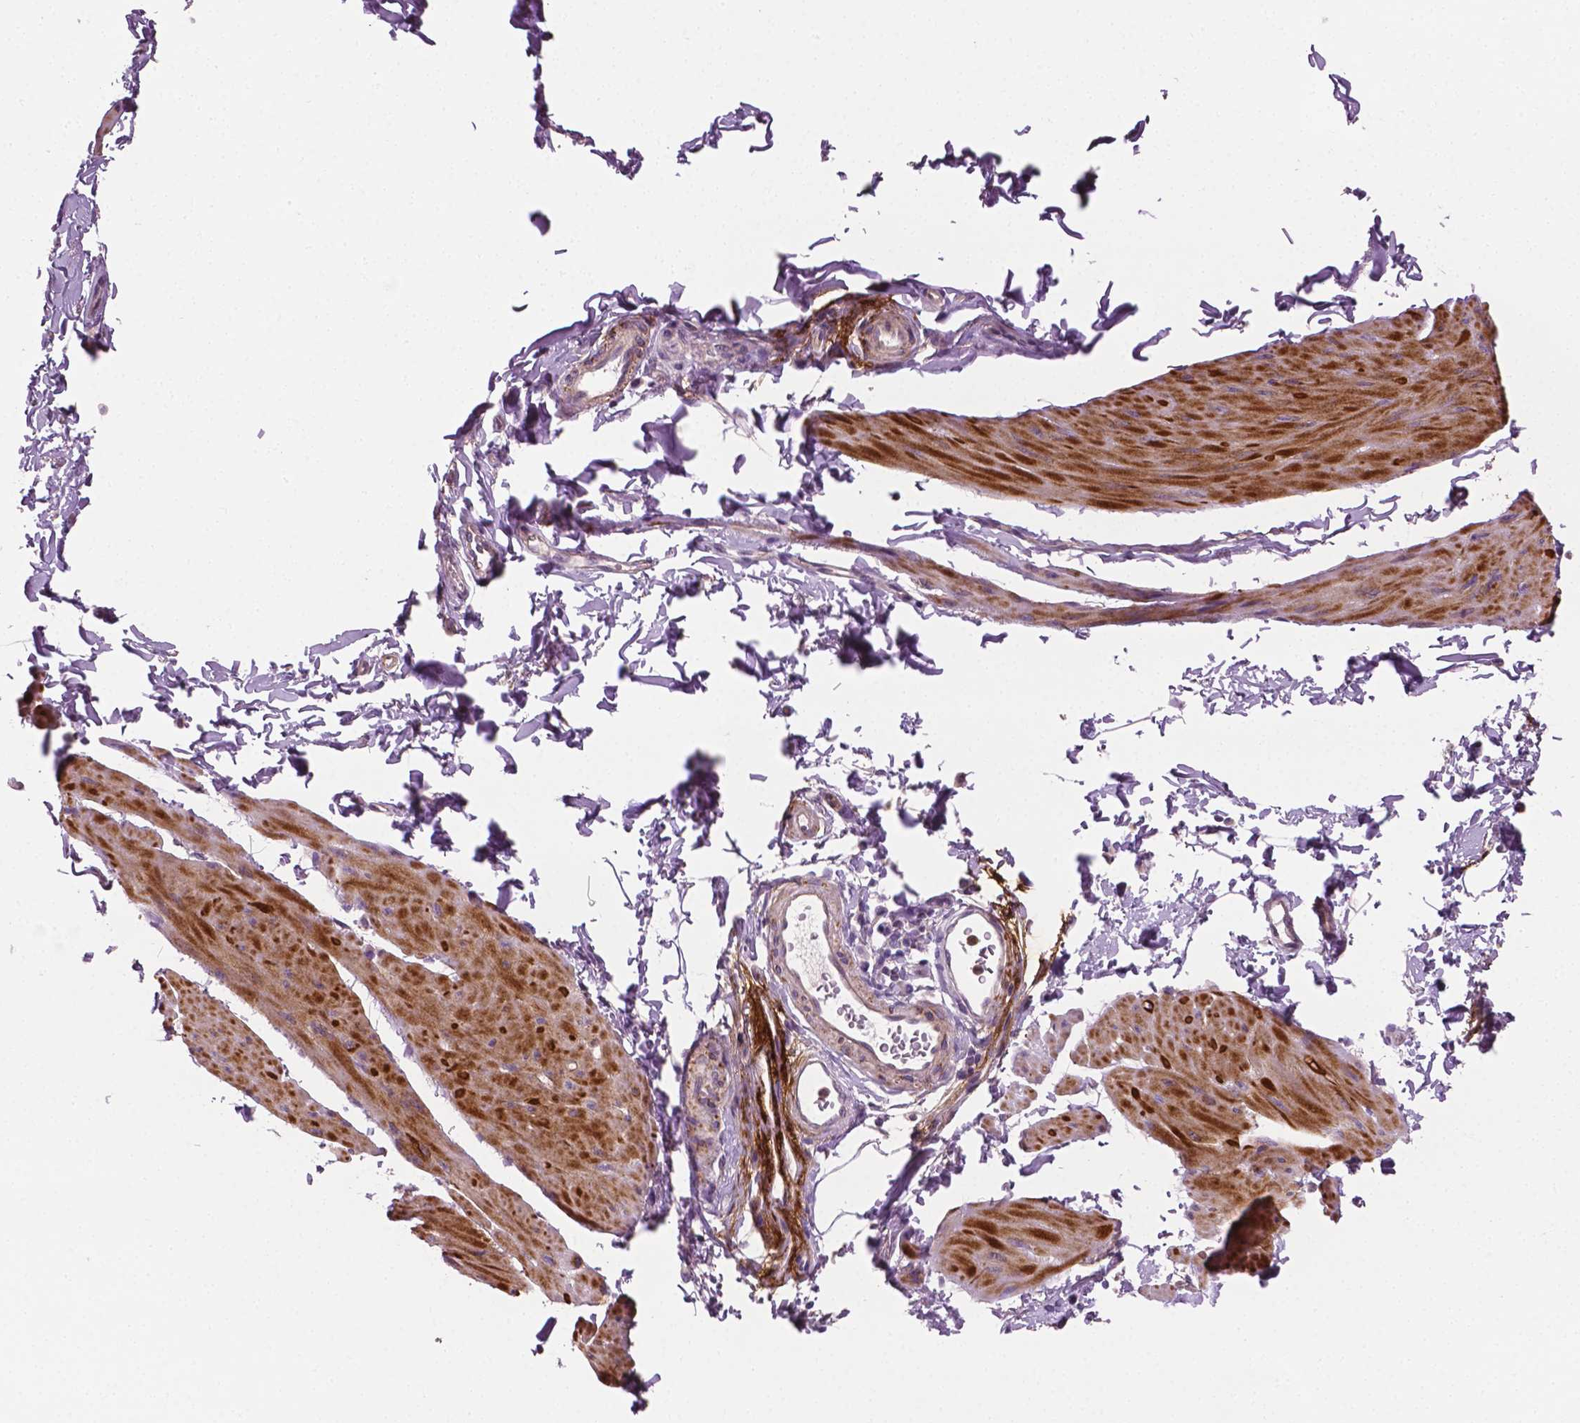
{"staining": {"intensity": "strong", "quantity": "25%-75%", "location": "cytoplasmic/membranous"}, "tissue": "smooth muscle", "cell_type": "Smooth muscle cells", "image_type": "normal", "snomed": [{"axis": "morphology", "description": "Normal tissue, NOS"}, {"axis": "topography", "description": "Adipose tissue"}, {"axis": "topography", "description": "Smooth muscle"}, {"axis": "topography", "description": "Peripheral nerve tissue"}], "caption": "Approximately 25%-75% of smooth muscle cells in benign smooth muscle display strong cytoplasmic/membranous protein staining as visualized by brown immunohistochemical staining.", "gene": "PTX3", "patient": {"sex": "male", "age": 83}}